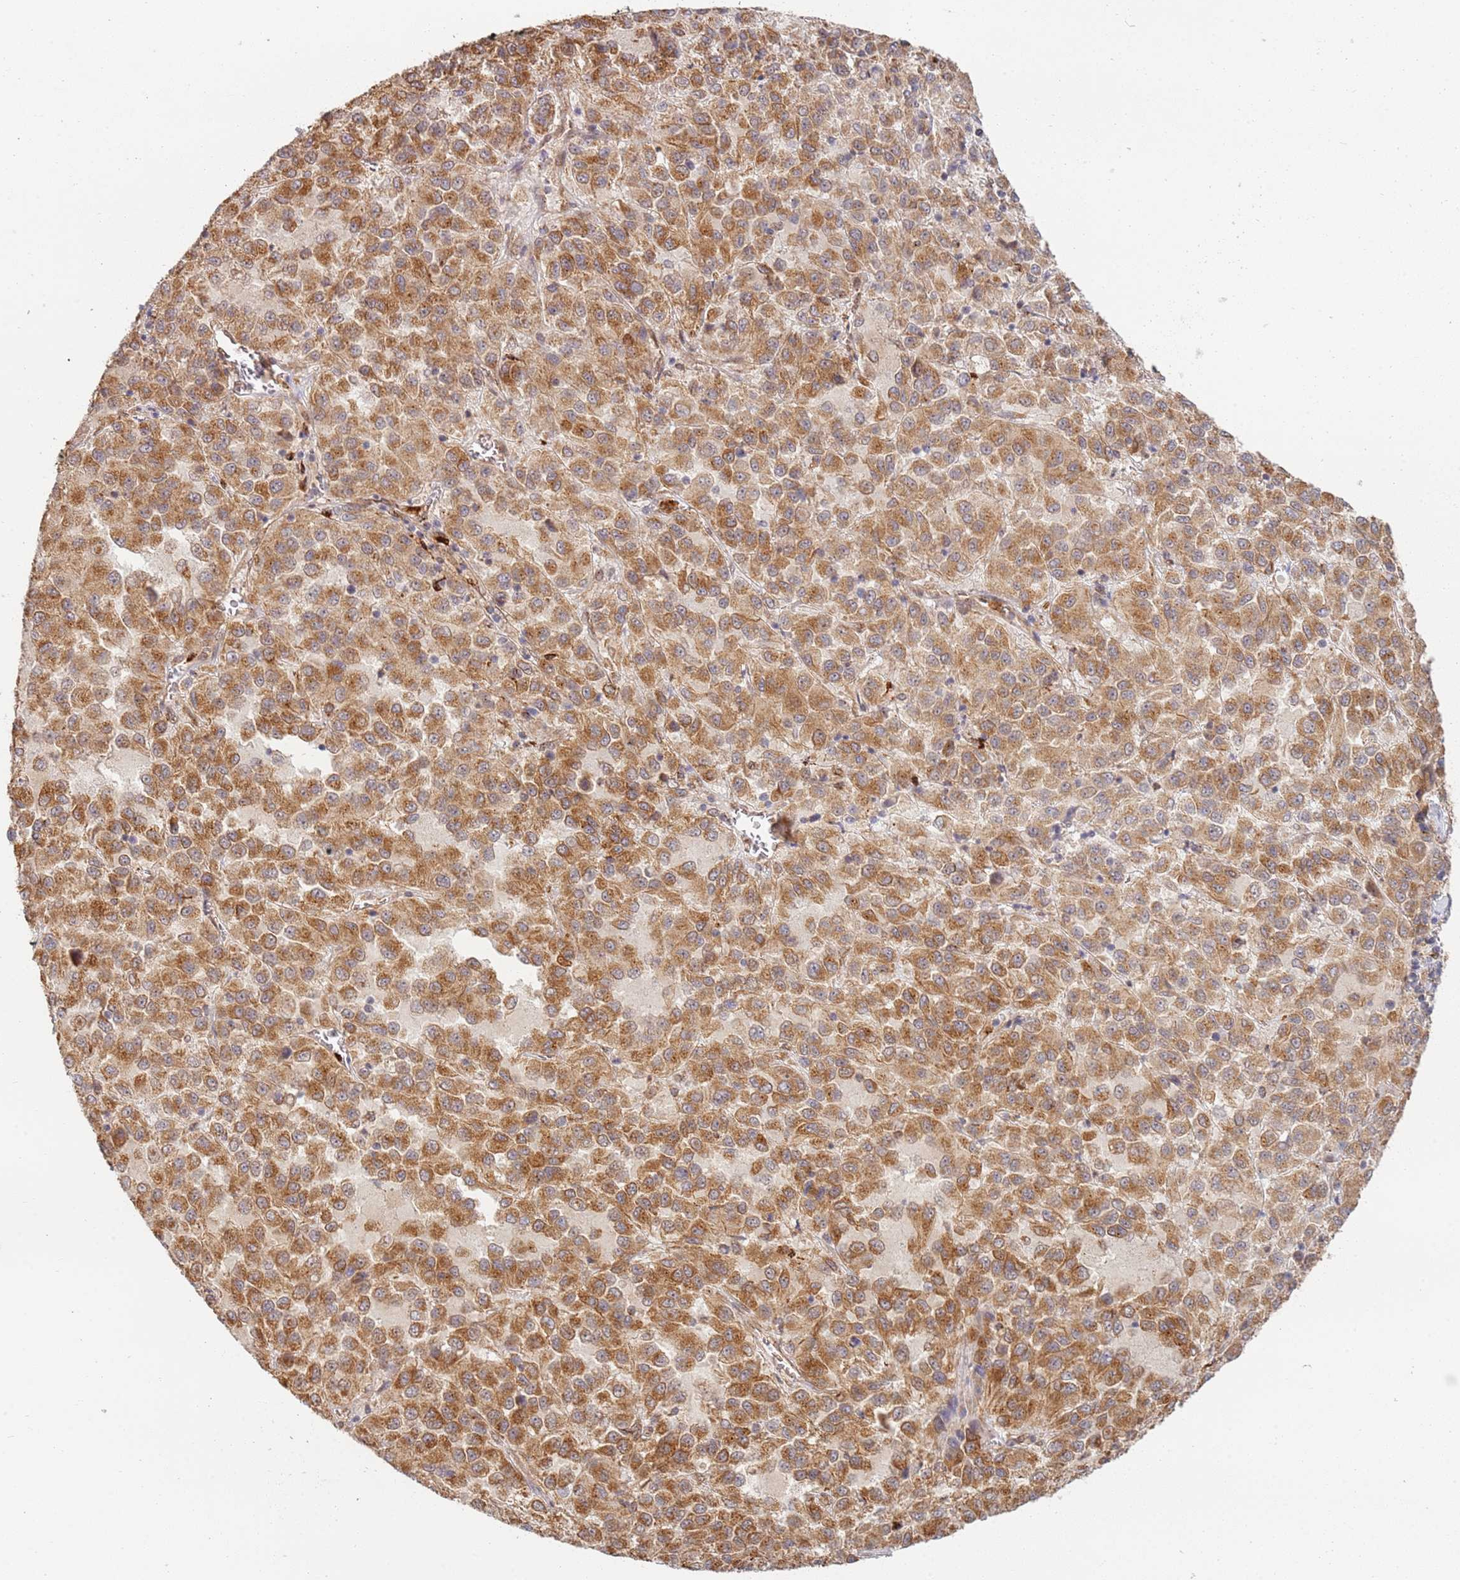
{"staining": {"intensity": "moderate", "quantity": ">75%", "location": "cytoplasmic/membranous"}, "tissue": "melanoma", "cell_type": "Tumor cells", "image_type": "cancer", "snomed": [{"axis": "morphology", "description": "Malignant melanoma, Metastatic site"}, {"axis": "topography", "description": "Lung"}], "caption": "Malignant melanoma (metastatic site) stained with immunohistochemistry (IHC) exhibits moderate cytoplasmic/membranous staining in approximately >75% of tumor cells.", "gene": "CEP170", "patient": {"sex": "male", "age": 64}}